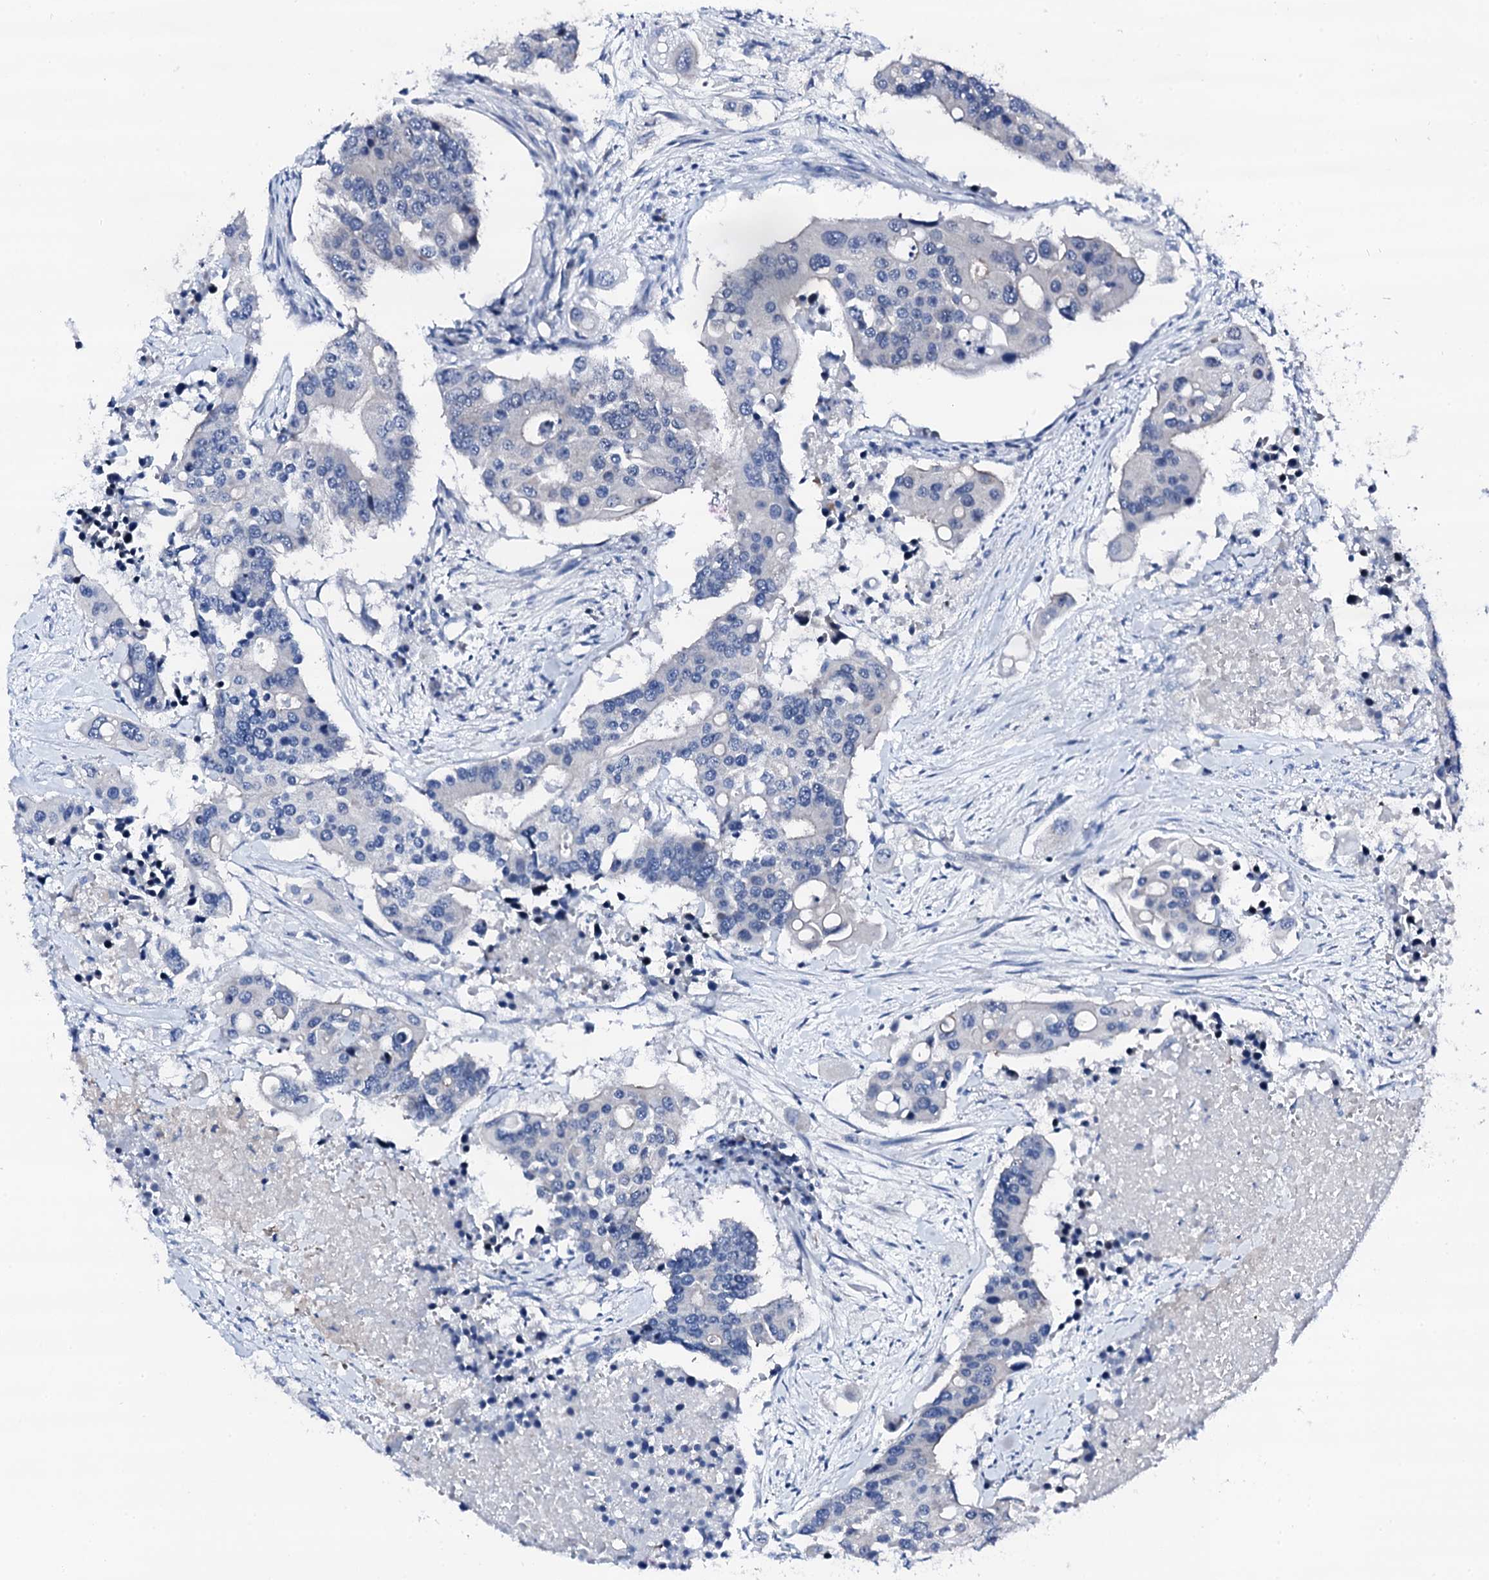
{"staining": {"intensity": "negative", "quantity": "none", "location": "none"}, "tissue": "colorectal cancer", "cell_type": "Tumor cells", "image_type": "cancer", "snomed": [{"axis": "morphology", "description": "Adenocarcinoma, NOS"}, {"axis": "topography", "description": "Colon"}], "caption": "IHC image of neoplastic tissue: human colorectal adenocarcinoma stained with DAB displays no significant protein expression in tumor cells.", "gene": "TRAFD1", "patient": {"sex": "male", "age": 77}}